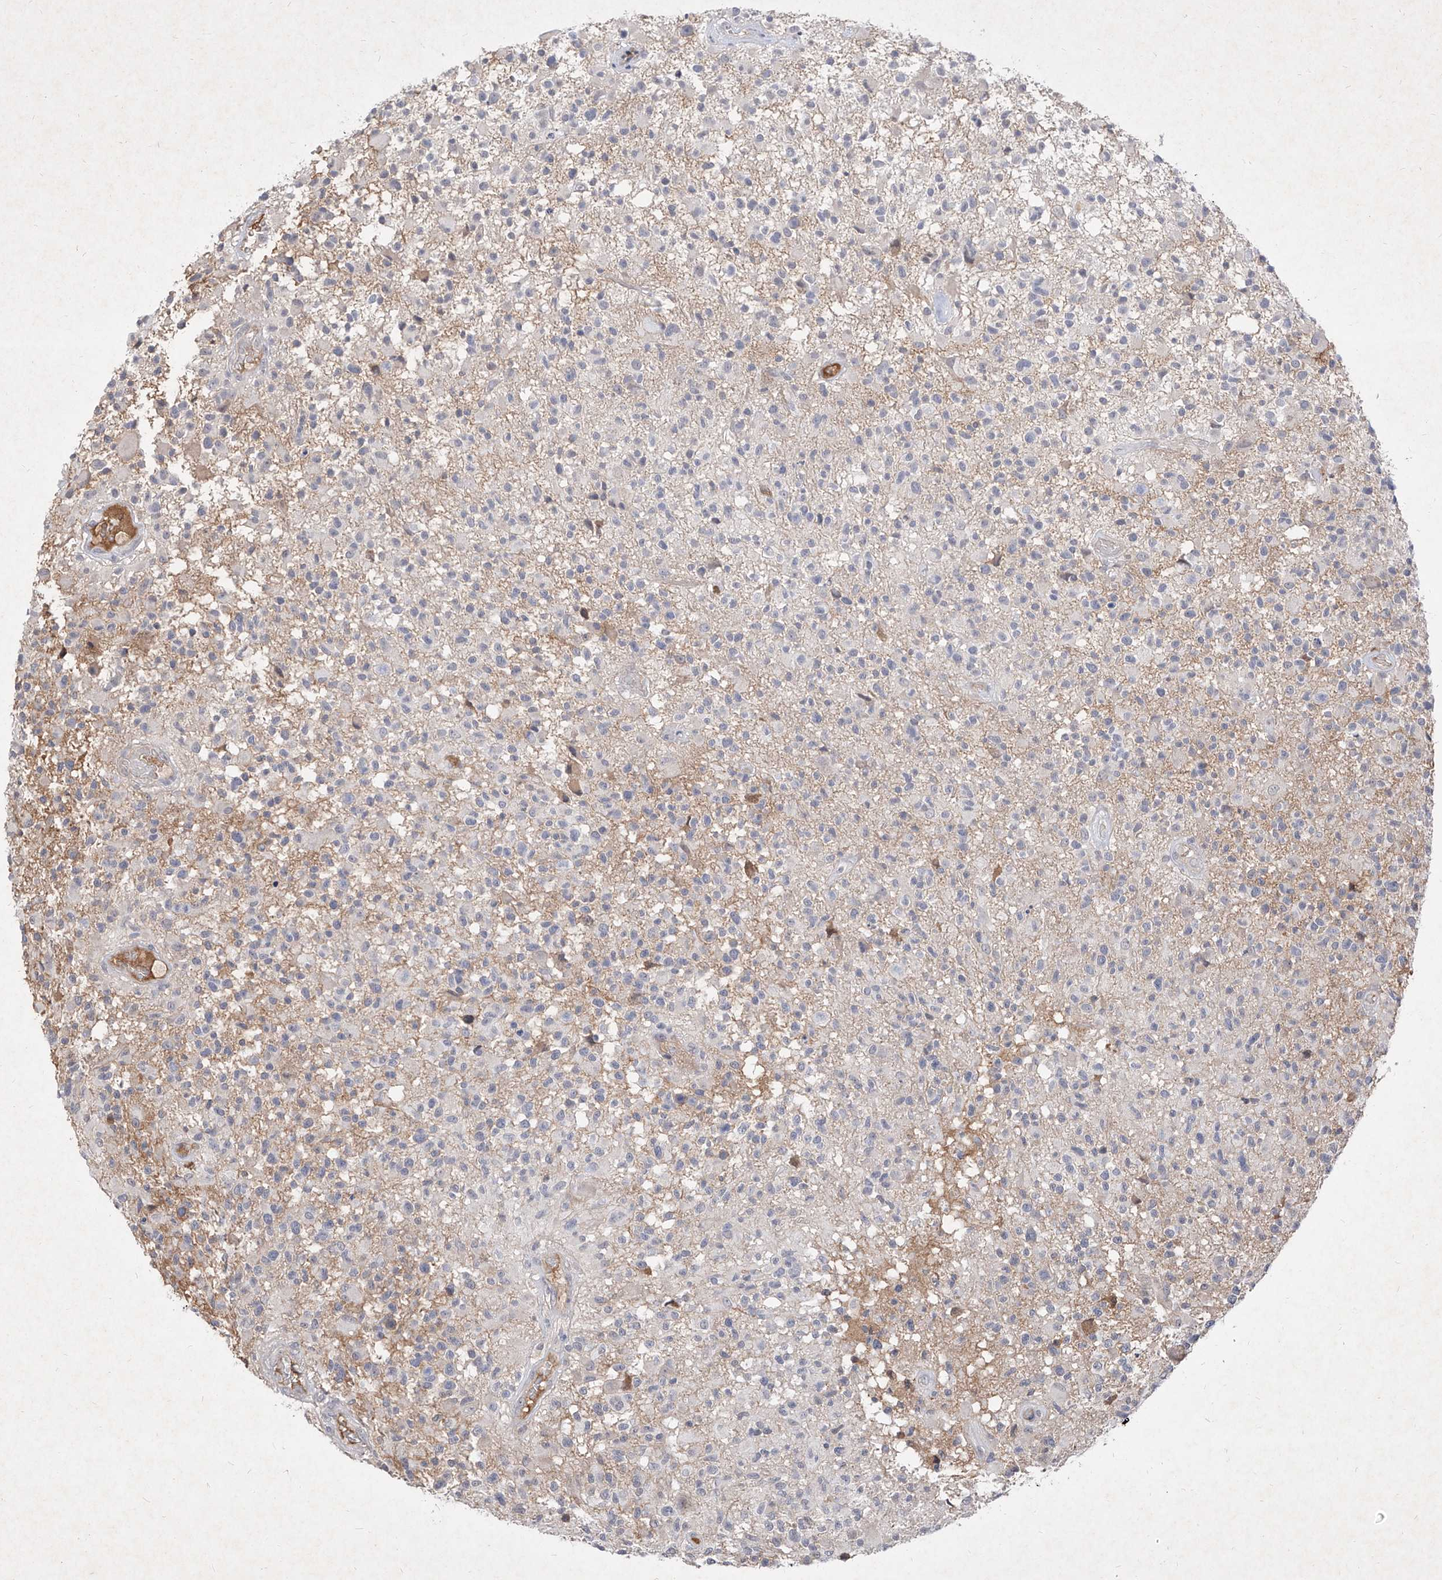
{"staining": {"intensity": "negative", "quantity": "none", "location": "none"}, "tissue": "glioma", "cell_type": "Tumor cells", "image_type": "cancer", "snomed": [{"axis": "morphology", "description": "Glioma, malignant, High grade"}, {"axis": "morphology", "description": "Glioblastoma, NOS"}, {"axis": "topography", "description": "Brain"}], "caption": "Tumor cells show no significant positivity in glioma.", "gene": "C4A", "patient": {"sex": "male", "age": 60}}